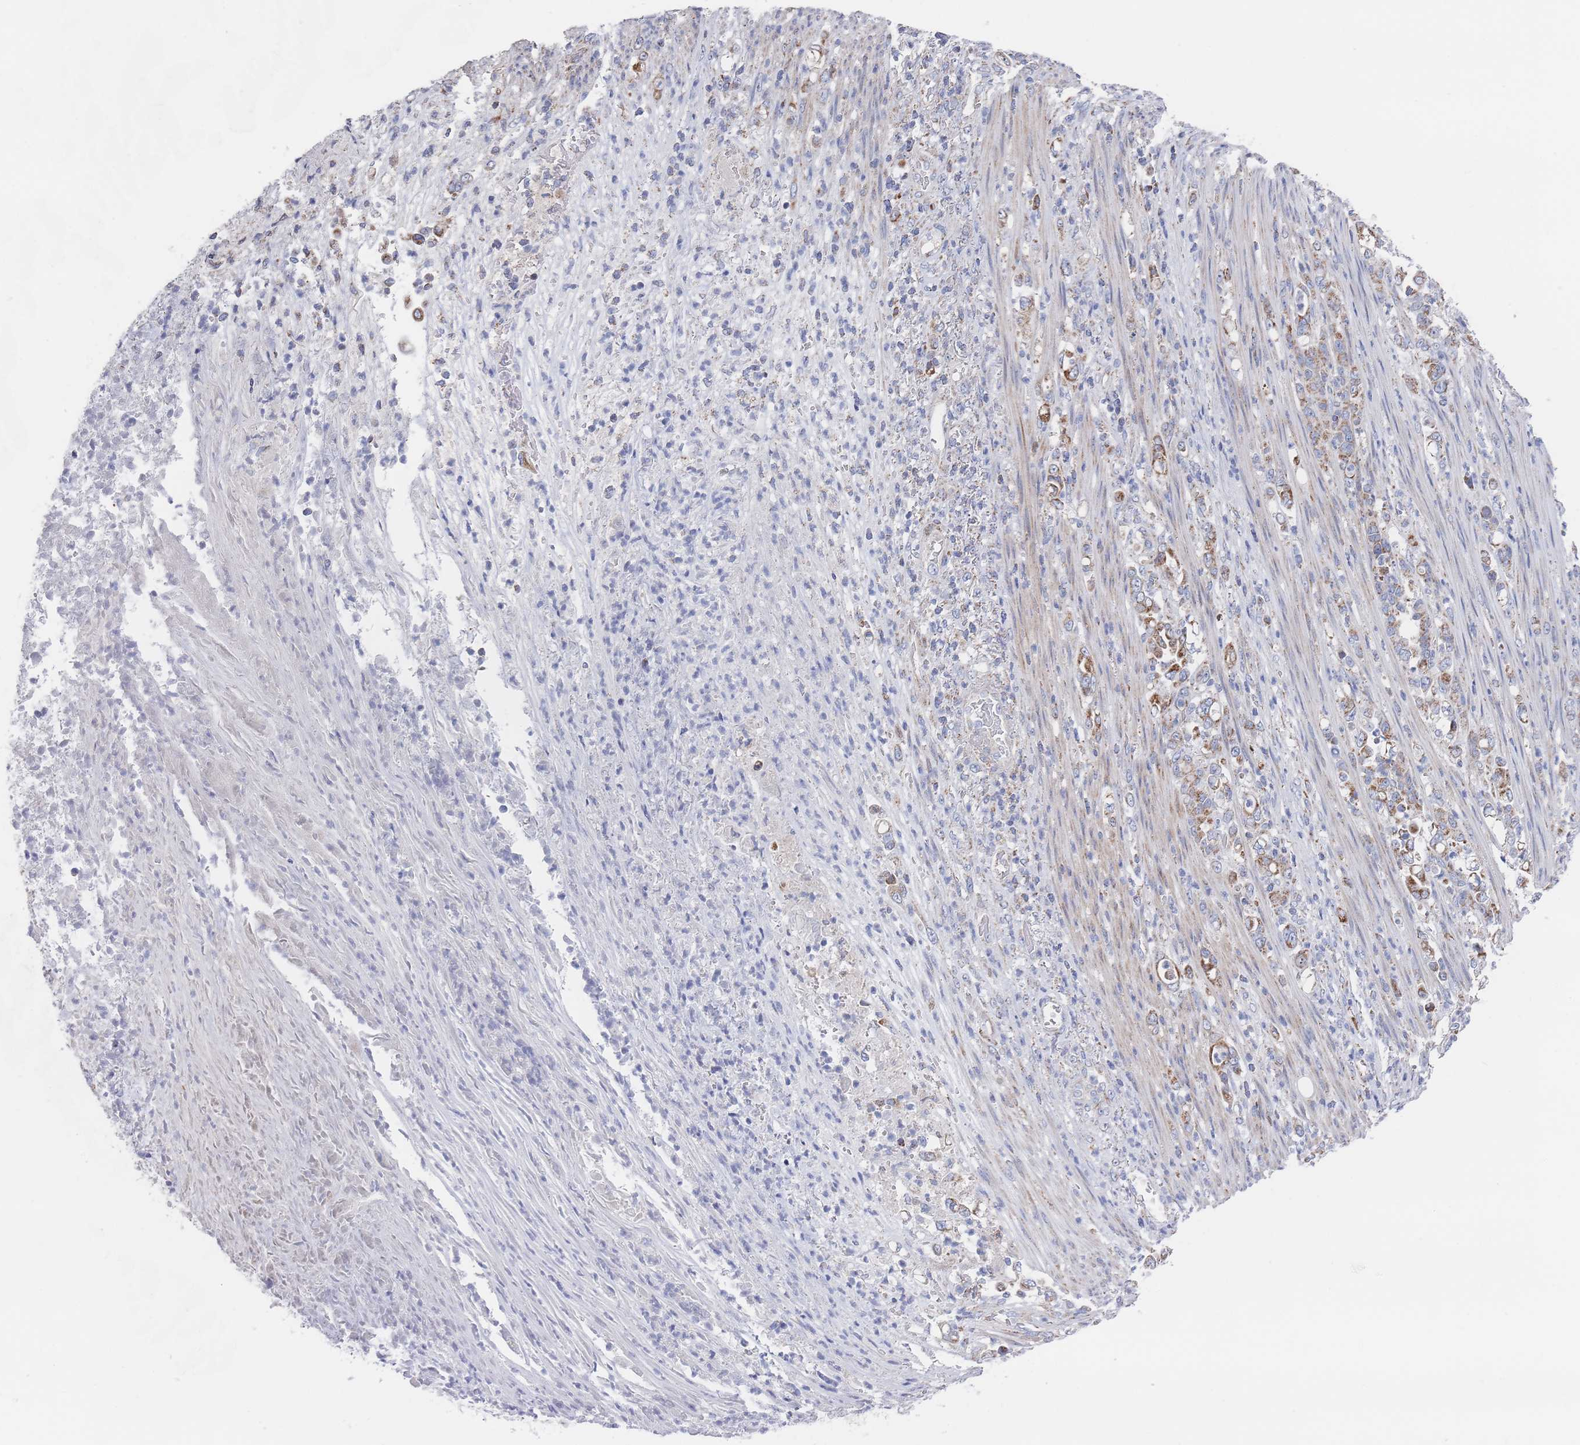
{"staining": {"intensity": "moderate", "quantity": "25%-75%", "location": "cytoplasmic/membranous"}, "tissue": "stomach cancer", "cell_type": "Tumor cells", "image_type": "cancer", "snomed": [{"axis": "morphology", "description": "Normal tissue, NOS"}, {"axis": "morphology", "description": "Adenocarcinoma, NOS"}, {"axis": "topography", "description": "Stomach"}], "caption": "A photomicrograph of adenocarcinoma (stomach) stained for a protein exhibits moderate cytoplasmic/membranous brown staining in tumor cells.", "gene": "IKZF4", "patient": {"sex": "female", "age": 79}}